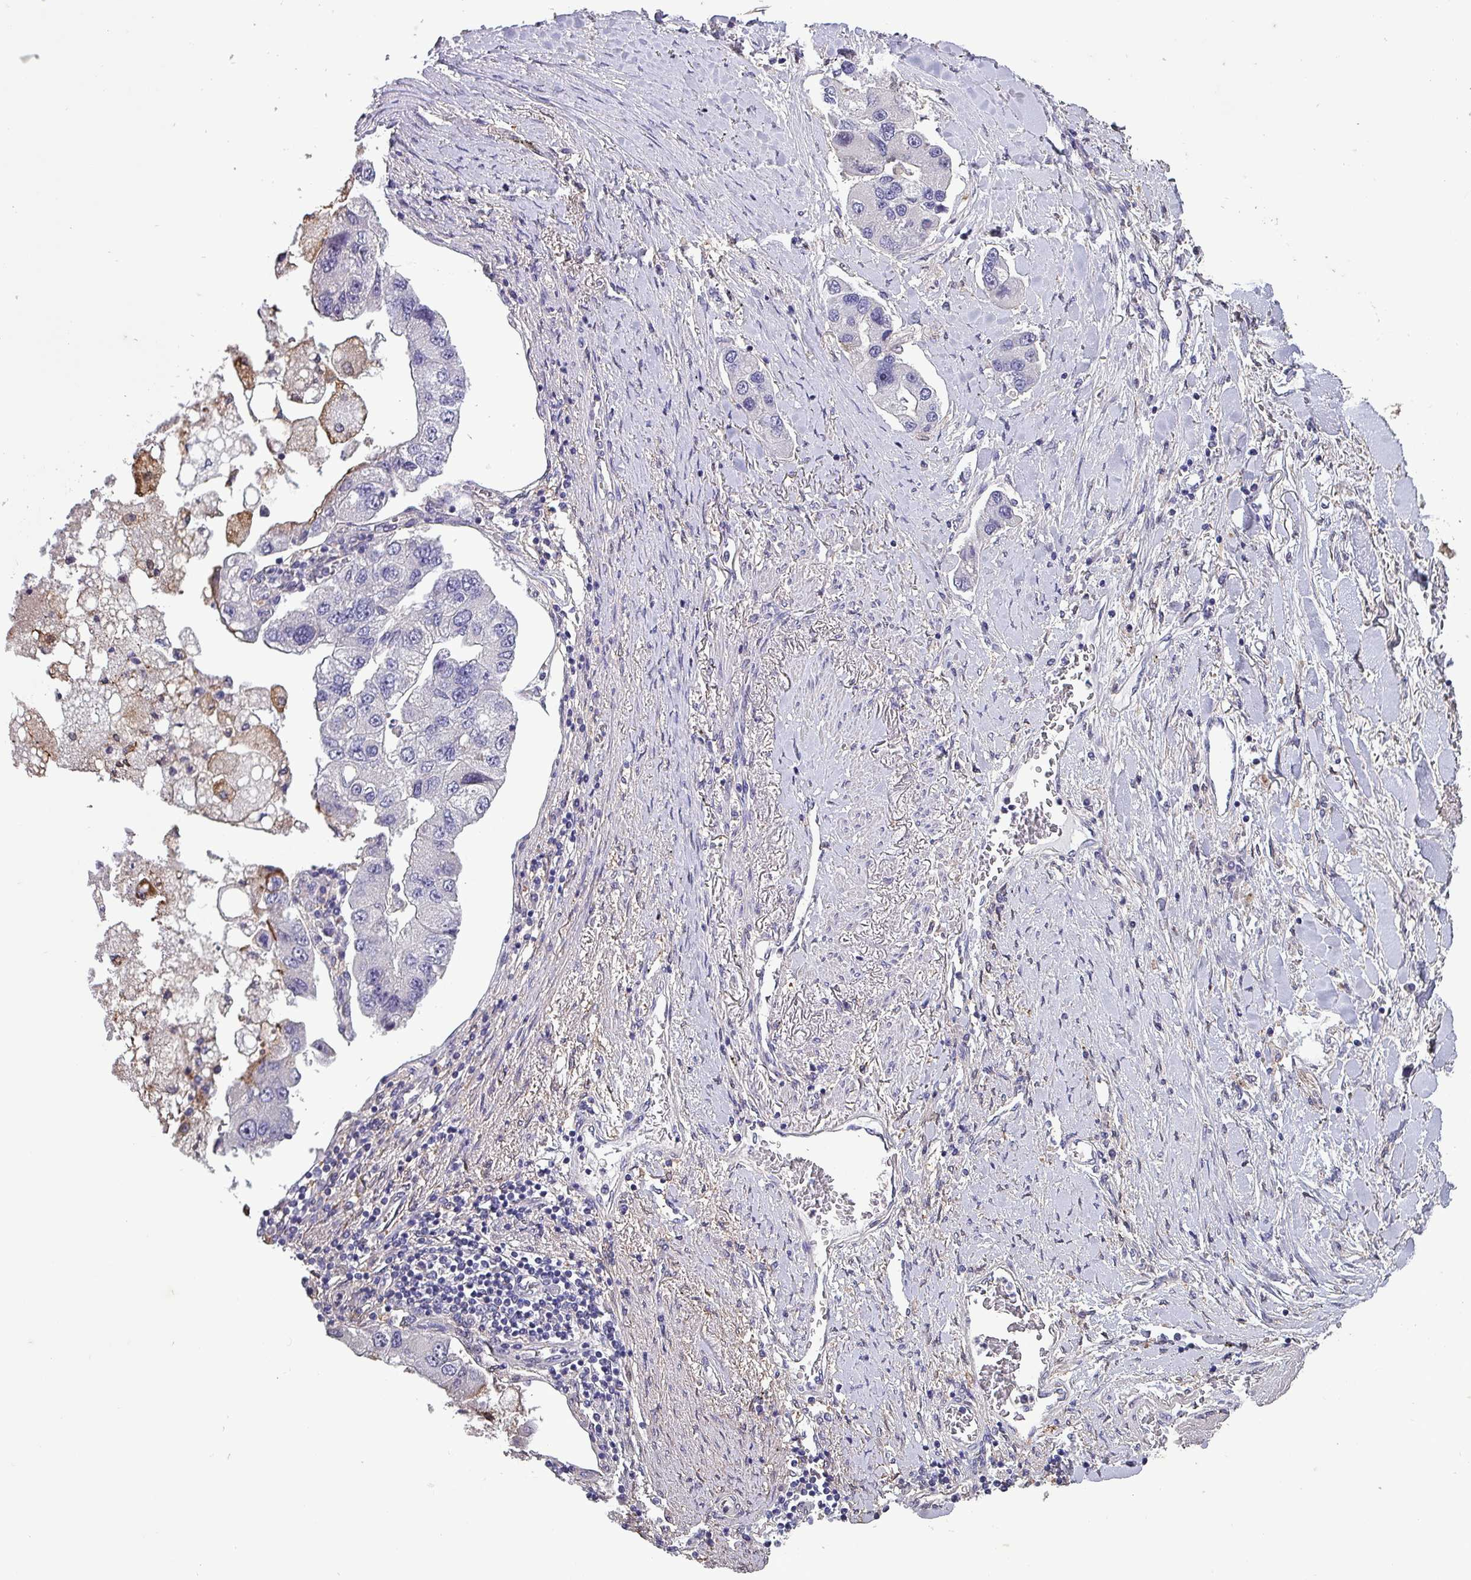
{"staining": {"intensity": "negative", "quantity": "none", "location": "none"}, "tissue": "lung cancer", "cell_type": "Tumor cells", "image_type": "cancer", "snomed": [{"axis": "morphology", "description": "Adenocarcinoma, NOS"}, {"axis": "topography", "description": "Lung"}], "caption": "This is a histopathology image of immunohistochemistry staining of adenocarcinoma (lung), which shows no staining in tumor cells. (DAB immunohistochemistry (IHC) with hematoxylin counter stain).", "gene": "HTRA4", "patient": {"sex": "female", "age": 54}}